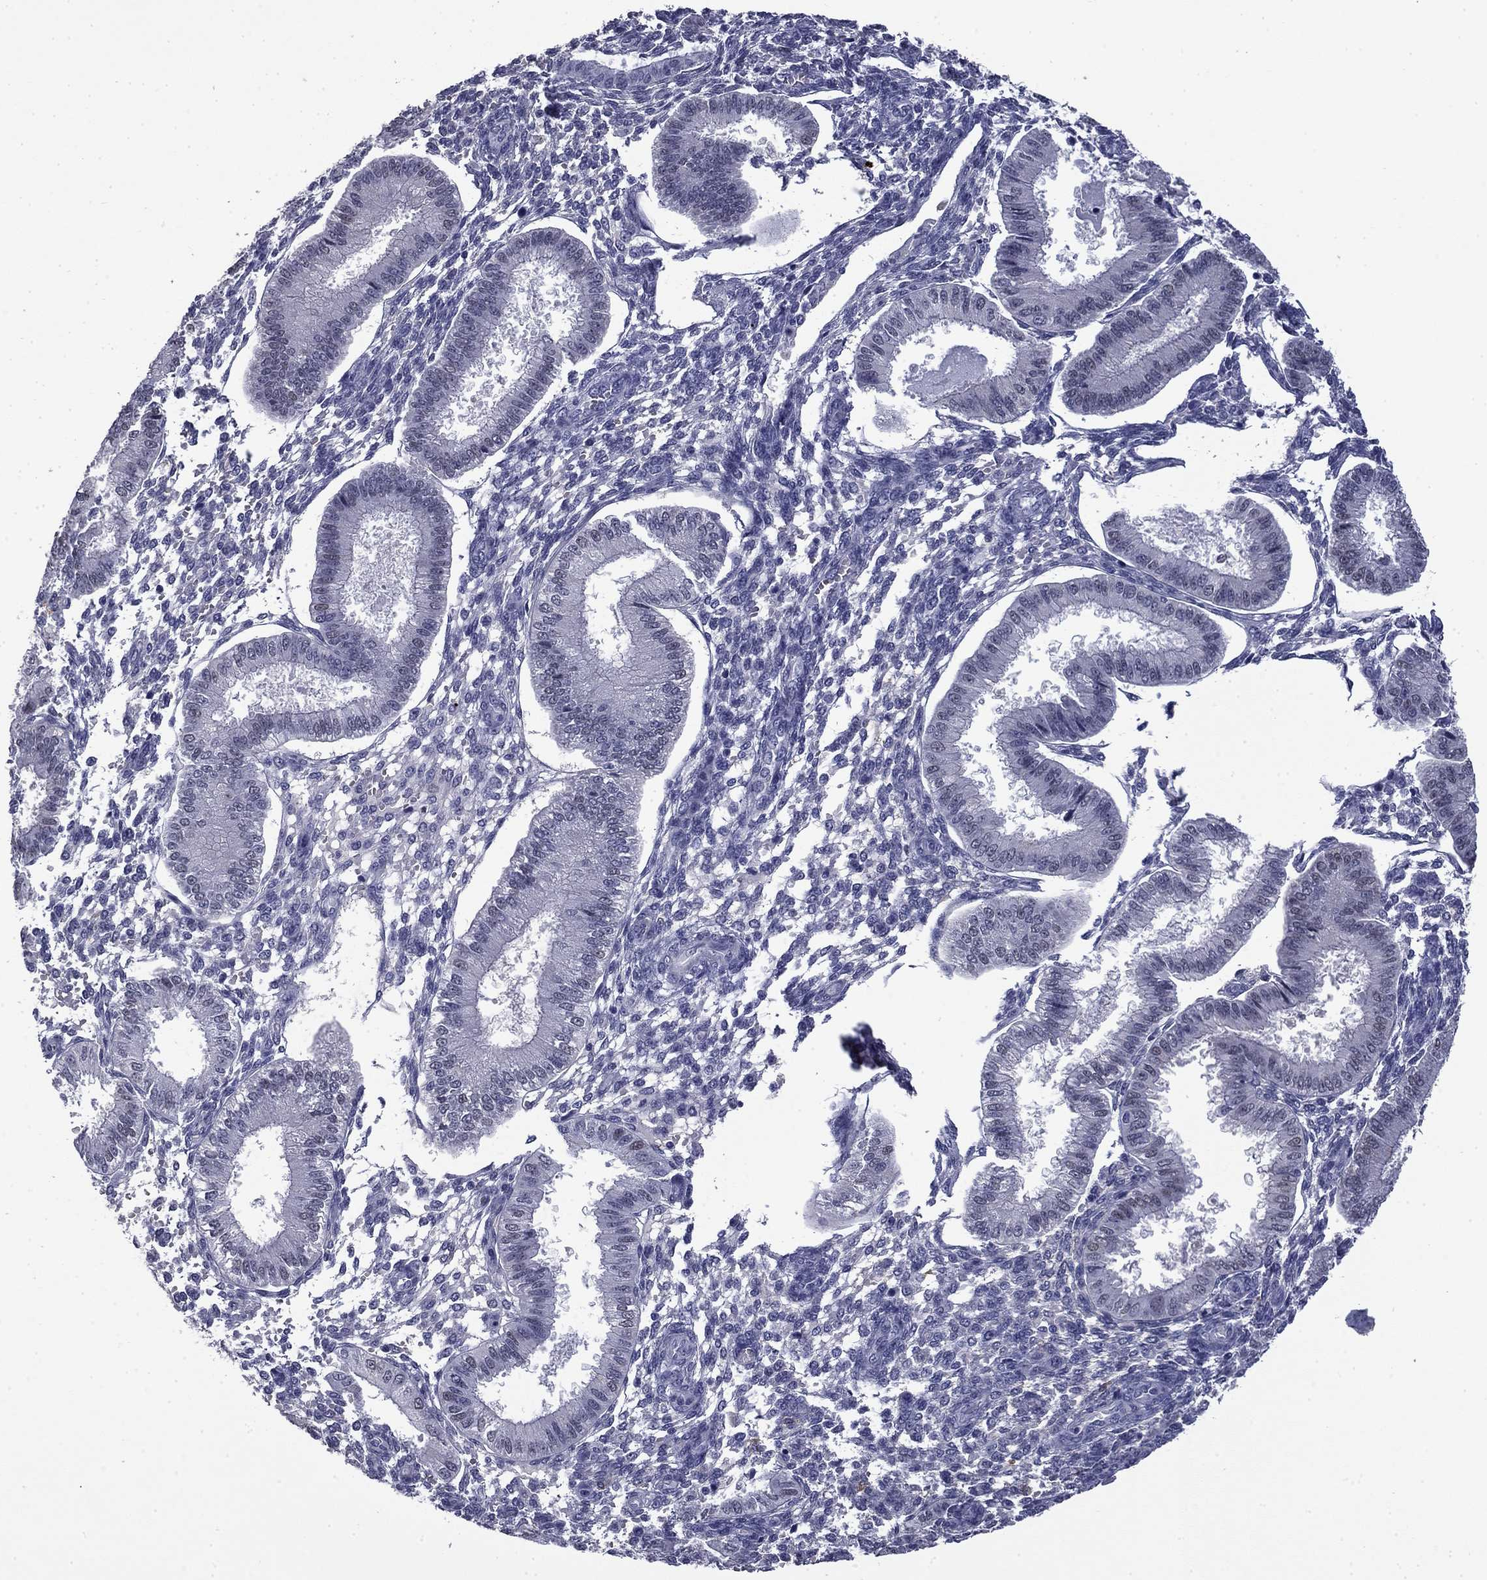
{"staining": {"intensity": "negative", "quantity": "none", "location": "none"}, "tissue": "endometrium", "cell_type": "Cells in endometrial stroma", "image_type": "normal", "snomed": [{"axis": "morphology", "description": "Normal tissue, NOS"}, {"axis": "topography", "description": "Endometrium"}], "caption": "Endometrium stained for a protein using IHC reveals no staining cells in endometrial stroma.", "gene": "BCL2L14", "patient": {"sex": "female", "age": 43}}